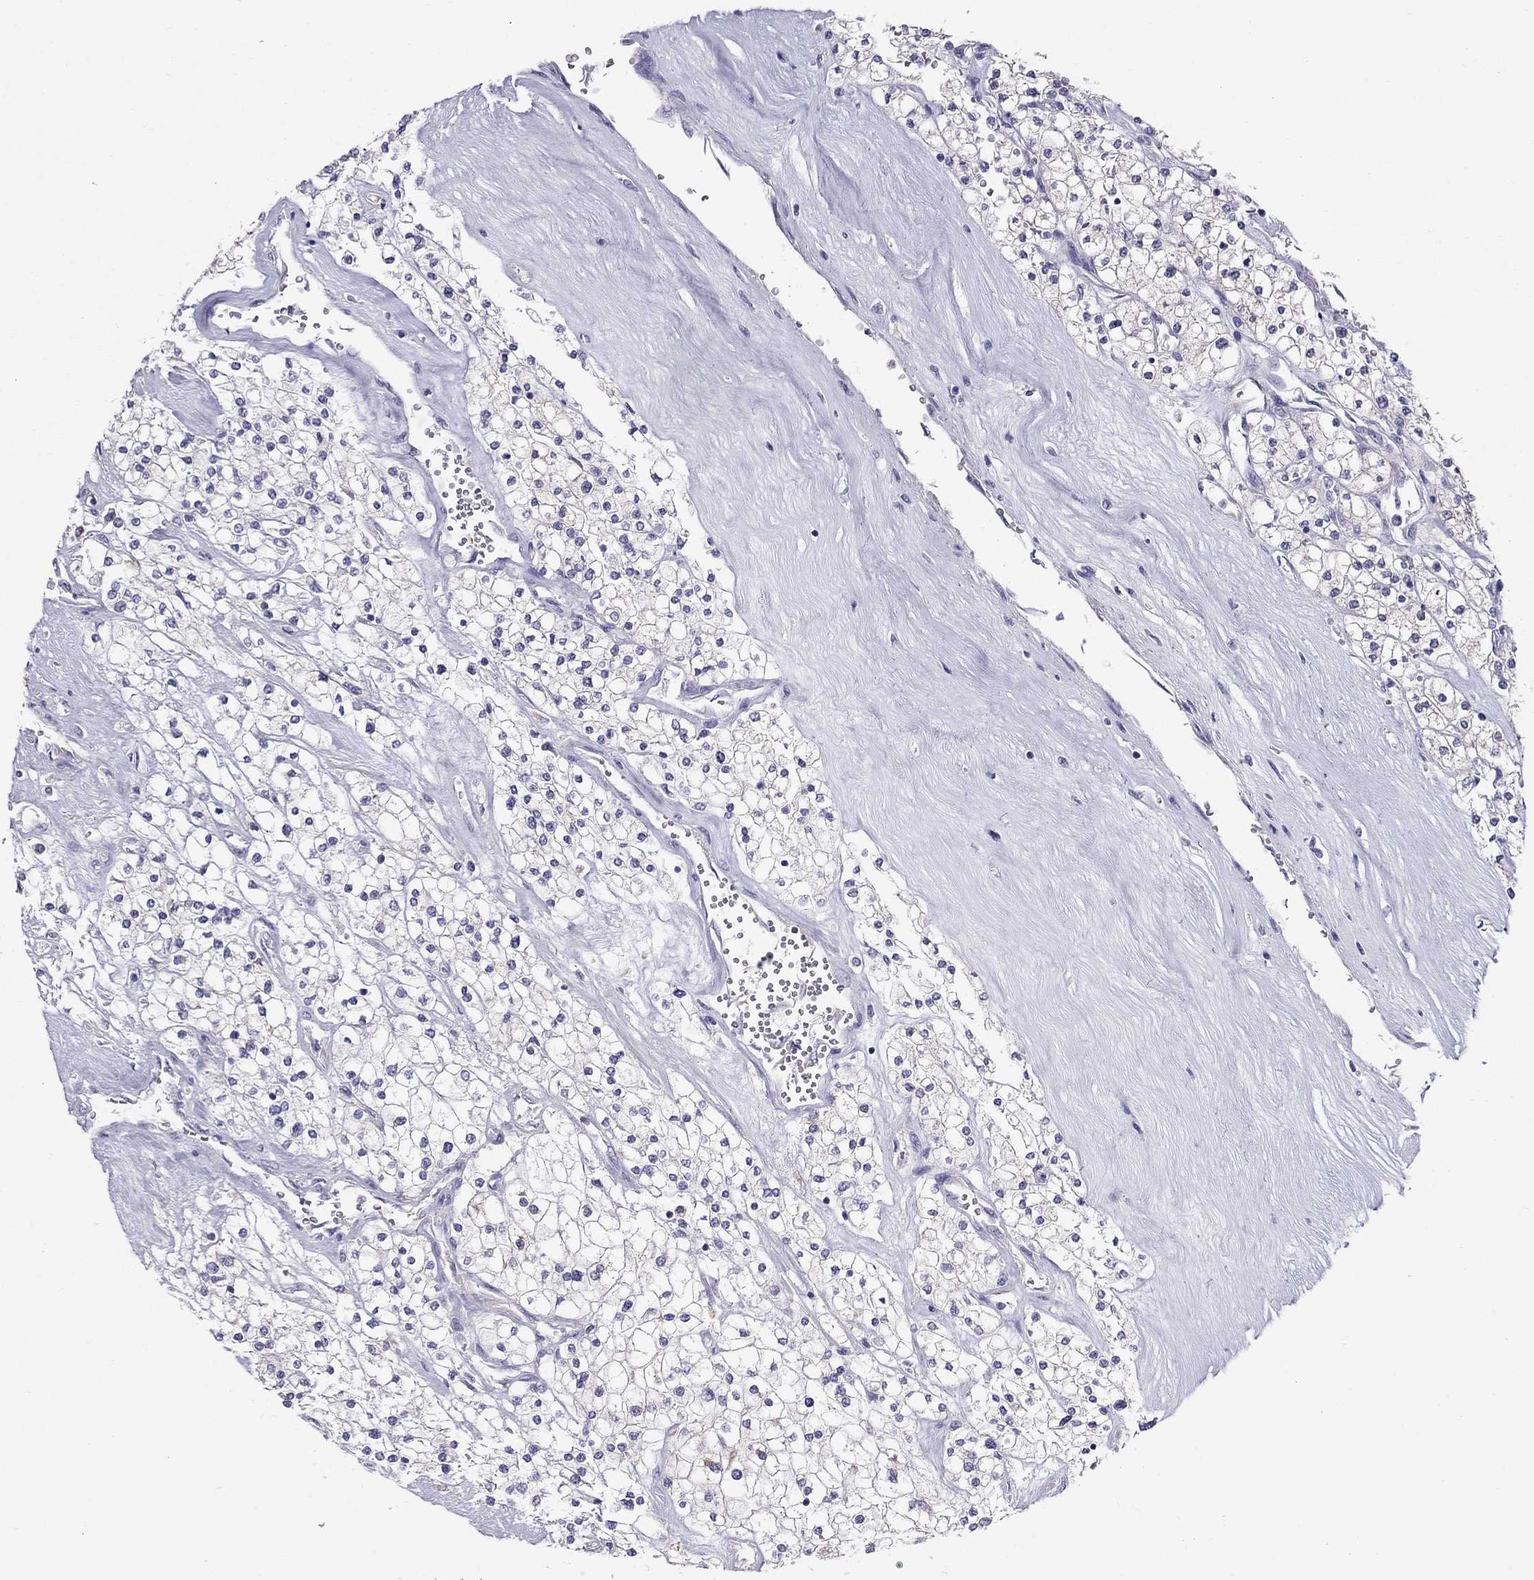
{"staining": {"intensity": "negative", "quantity": "none", "location": "none"}, "tissue": "renal cancer", "cell_type": "Tumor cells", "image_type": "cancer", "snomed": [{"axis": "morphology", "description": "Adenocarcinoma, NOS"}, {"axis": "topography", "description": "Kidney"}], "caption": "This micrograph is of adenocarcinoma (renal) stained with immunohistochemistry to label a protein in brown with the nuclei are counter-stained blue. There is no staining in tumor cells.", "gene": "ALOX15B", "patient": {"sex": "male", "age": 80}}